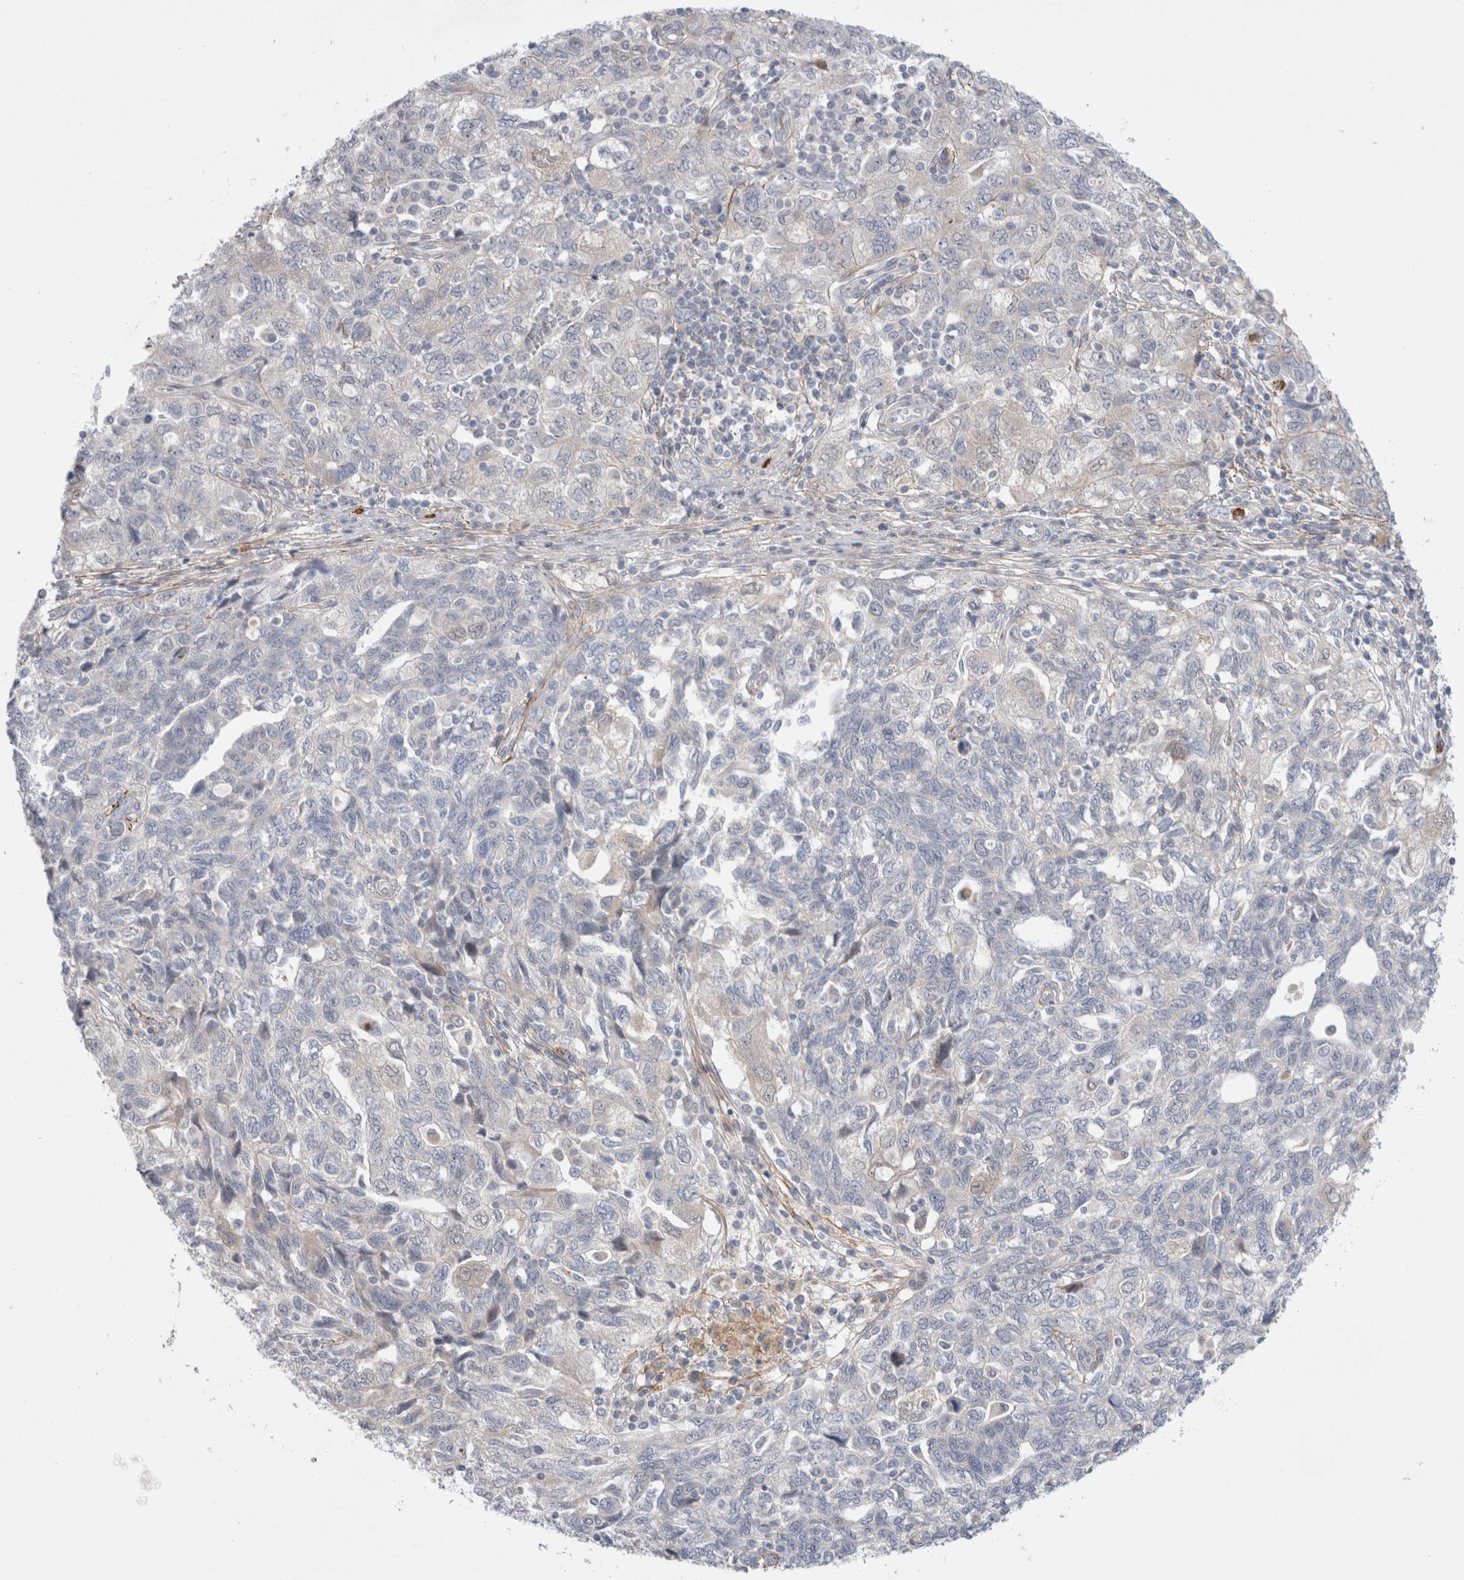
{"staining": {"intensity": "negative", "quantity": "none", "location": "none"}, "tissue": "ovarian cancer", "cell_type": "Tumor cells", "image_type": "cancer", "snomed": [{"axis": "morphology", "description": "Carcinoma, NOS"}, {"axis": "morphology", "description": "Cystadenocarcinoma, serous, NOS"}, {"axis": "topography", "description": "Ovary"}], "caption": "This photomicrograph is of carcinoma (ovarian) stained with IHC to label a protein in brown with the nuclei are counter-stained blue. There is no staining in tumor cells.", "gene": "GSDMB", "patient": {"sex": "female", "age": 69}}